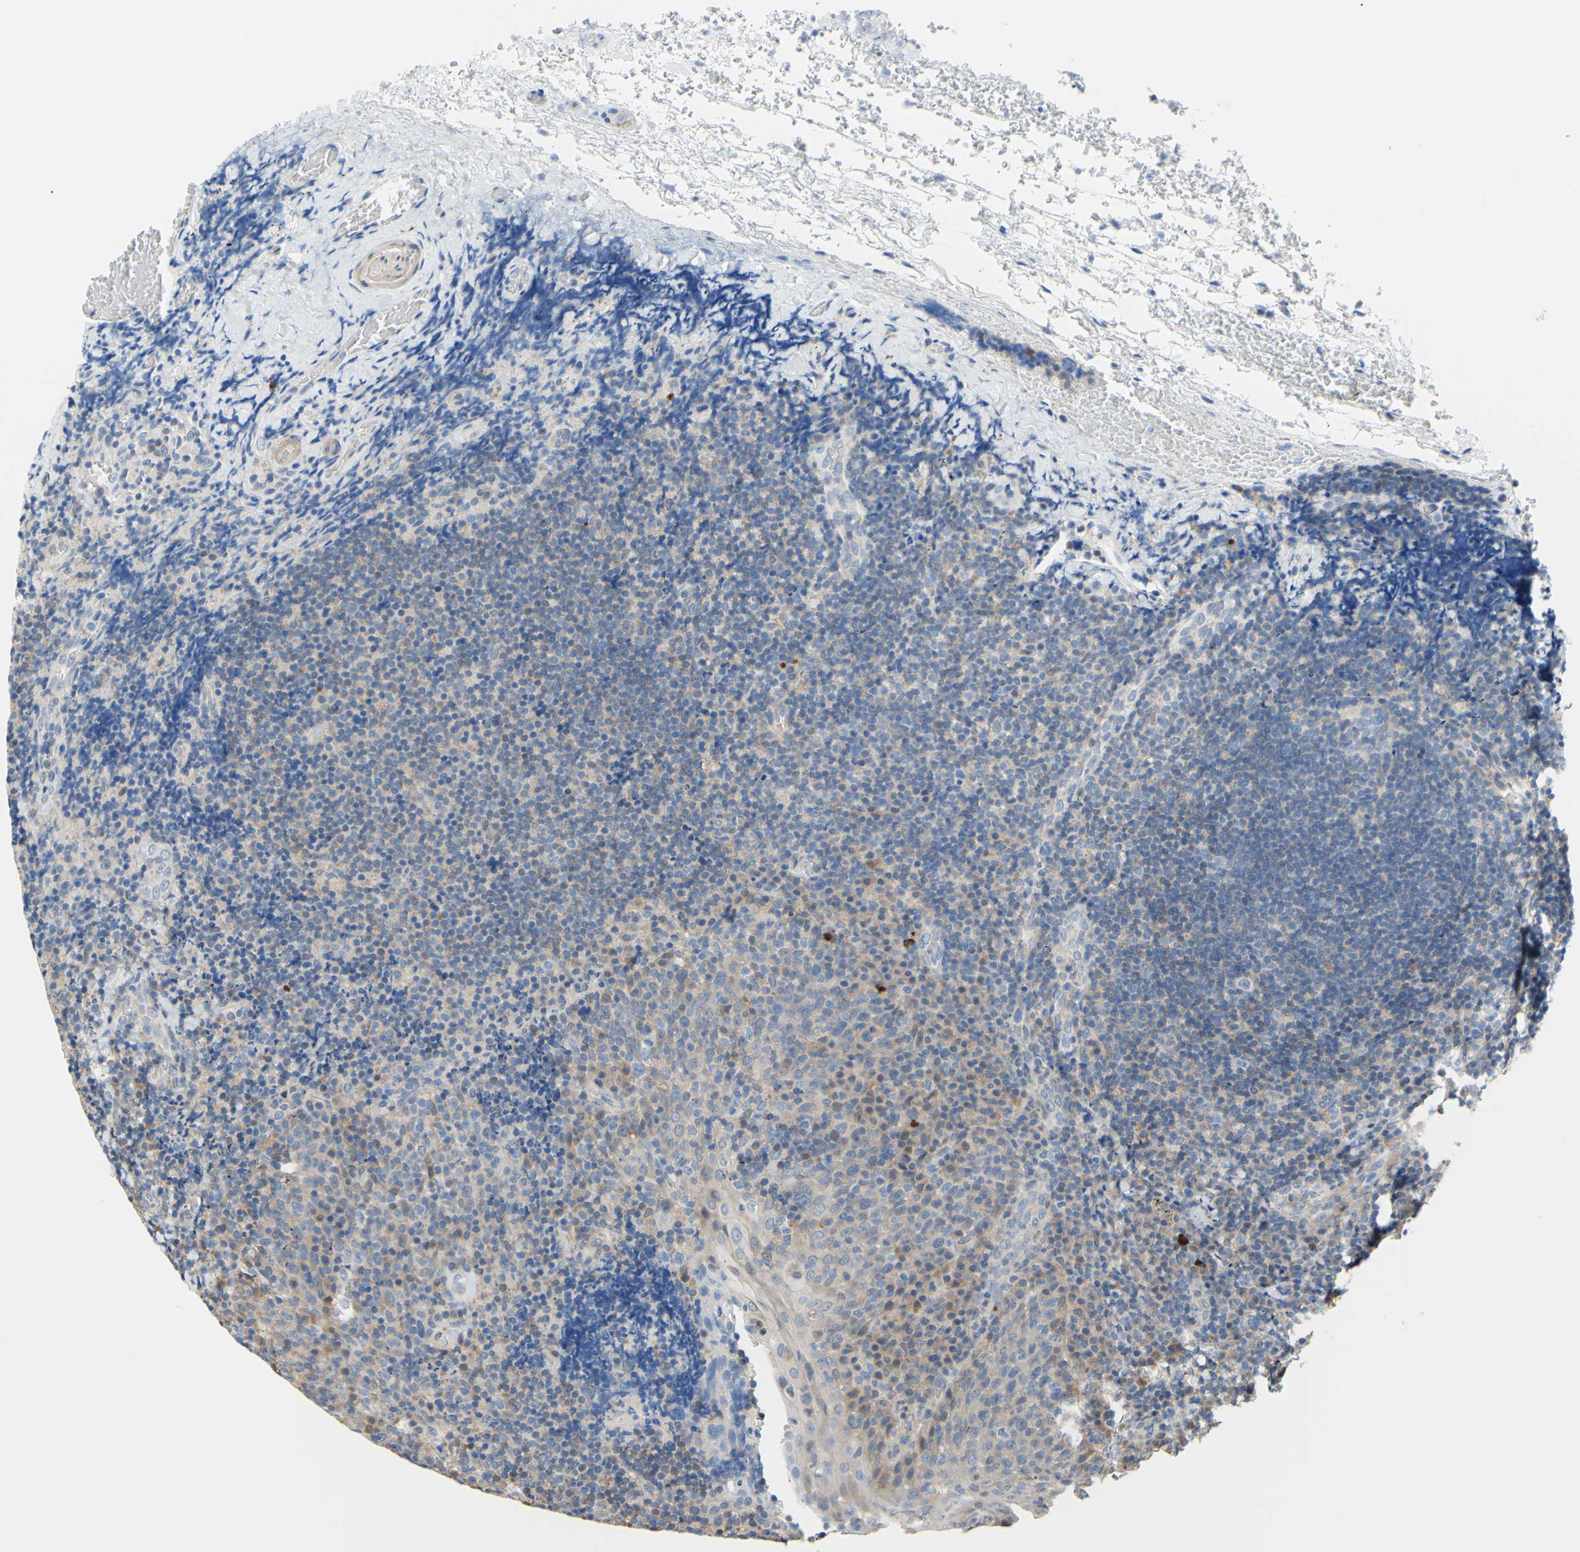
{"staining": {"intensity": "weak", "quantity": "25%-75%", "location": "cytoplasmic/membranous"}, "tissue": "lymphoma", "cell_type": "Tumor cells", "image_type": "cancer", "snomed": [{"axis": "morphology", "description": "Malignant lymphoma, non-Hodgkin's type, High grade"}, {"axis": "topography", "description": "Tonsil"}], "caption": "Human lymphoma stained for a protein (brown) reveals weak cytoplasmic/membranous positive expression in about 25%-75% of tumor cells.", "gene": "UPK3B", "patient": {"sex": "female", "age": 36}}